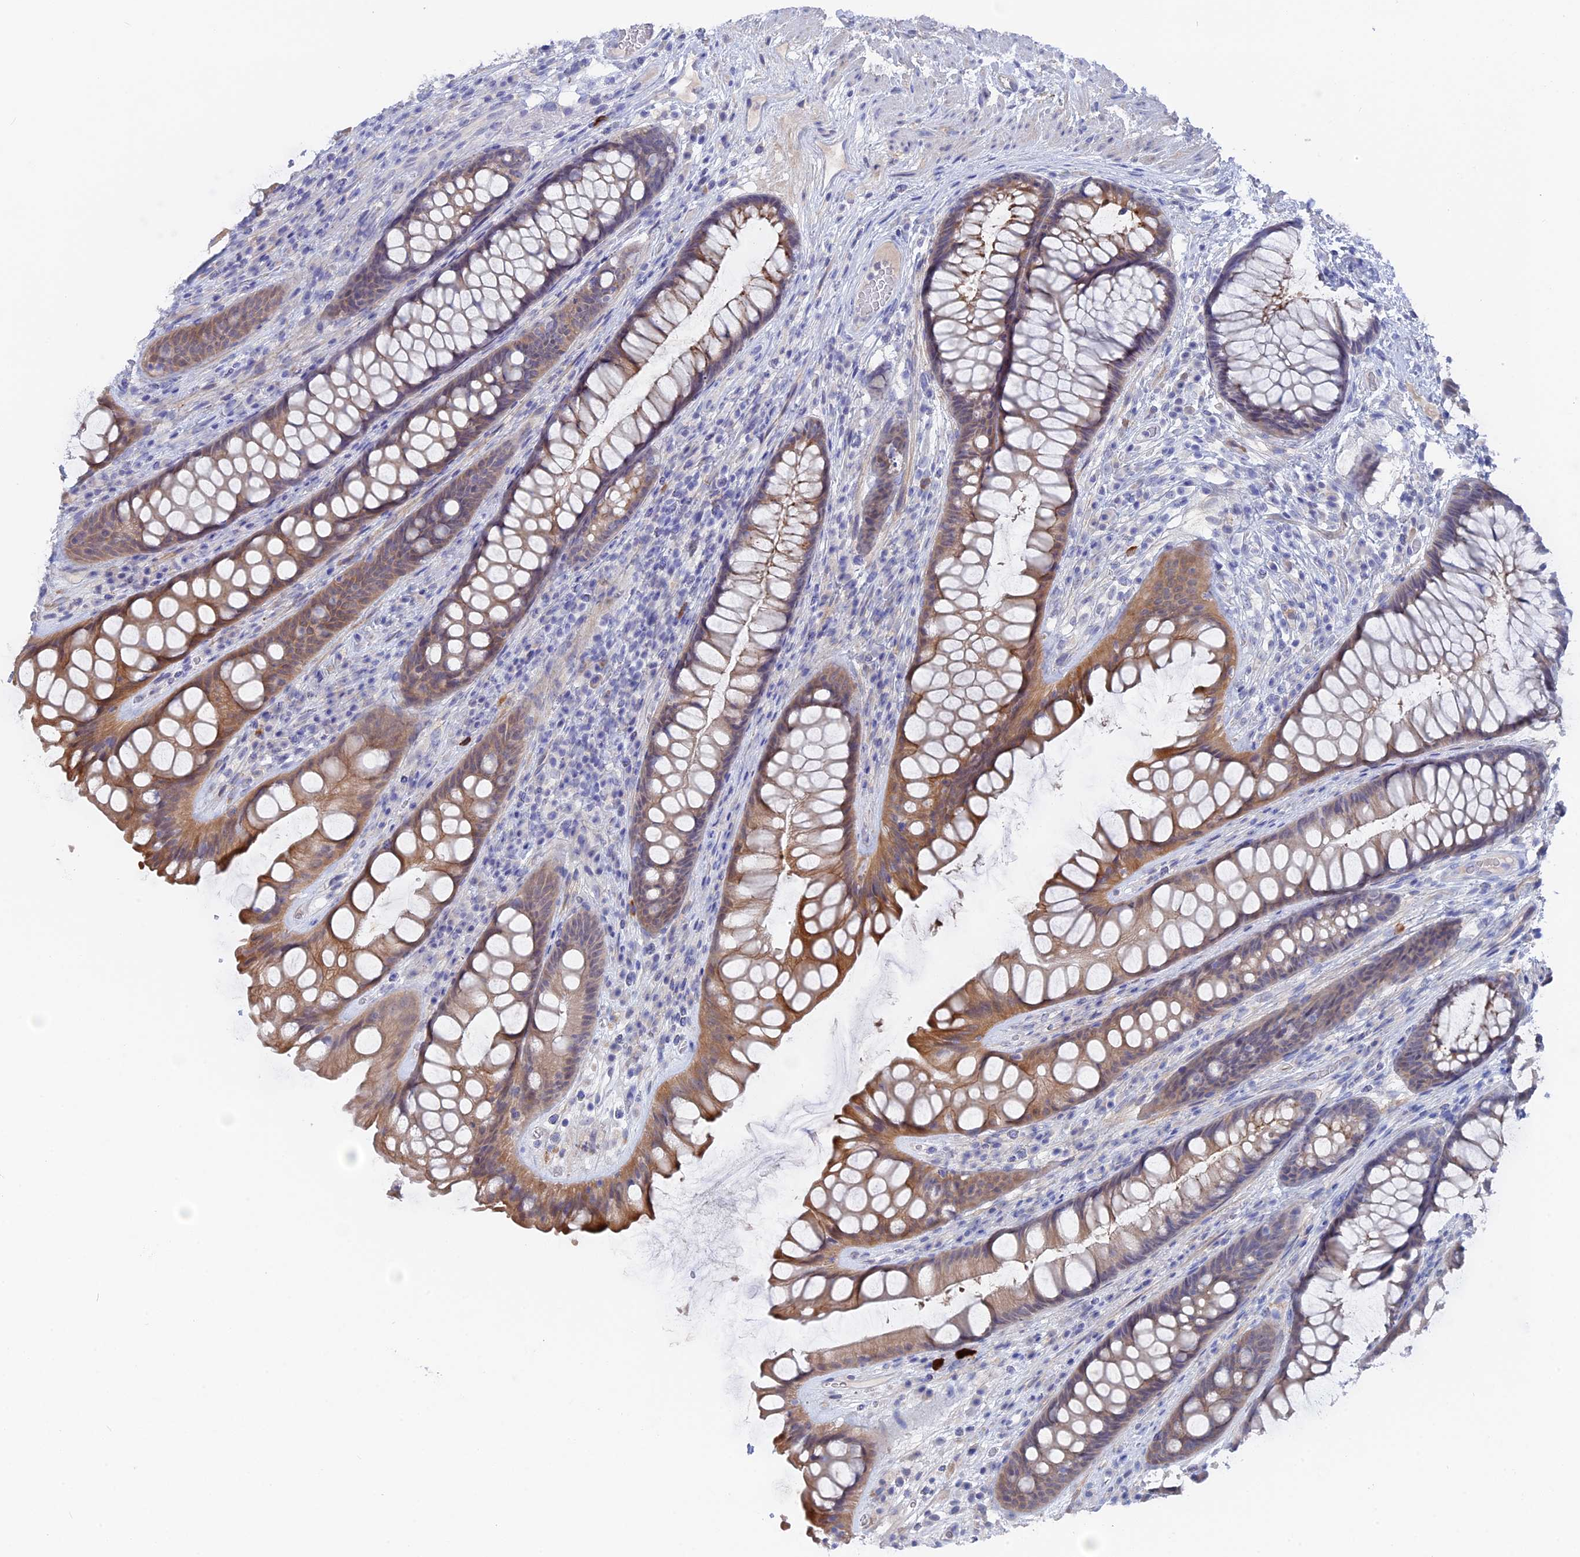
{"staining": {"intensity": "moderate", "quantity": "25%-75%", "location": "cytoplasmic/membranous"}, "tissue": "rectum", "cell_type": "Glandular cells", "image_type": "normal", "snomed": [{"axis": "morphology", "description": "Normal tissue, NOS"}, {"axis": "topography", "description": "Rectum"}], "caption": "A brown stain highlights moderate cytoplasmic/membranous positivity of a protein in glandular cells of unremarkable rectum.", "gene": "DACT3", "patient": {"sex": "male", "age": 74}}